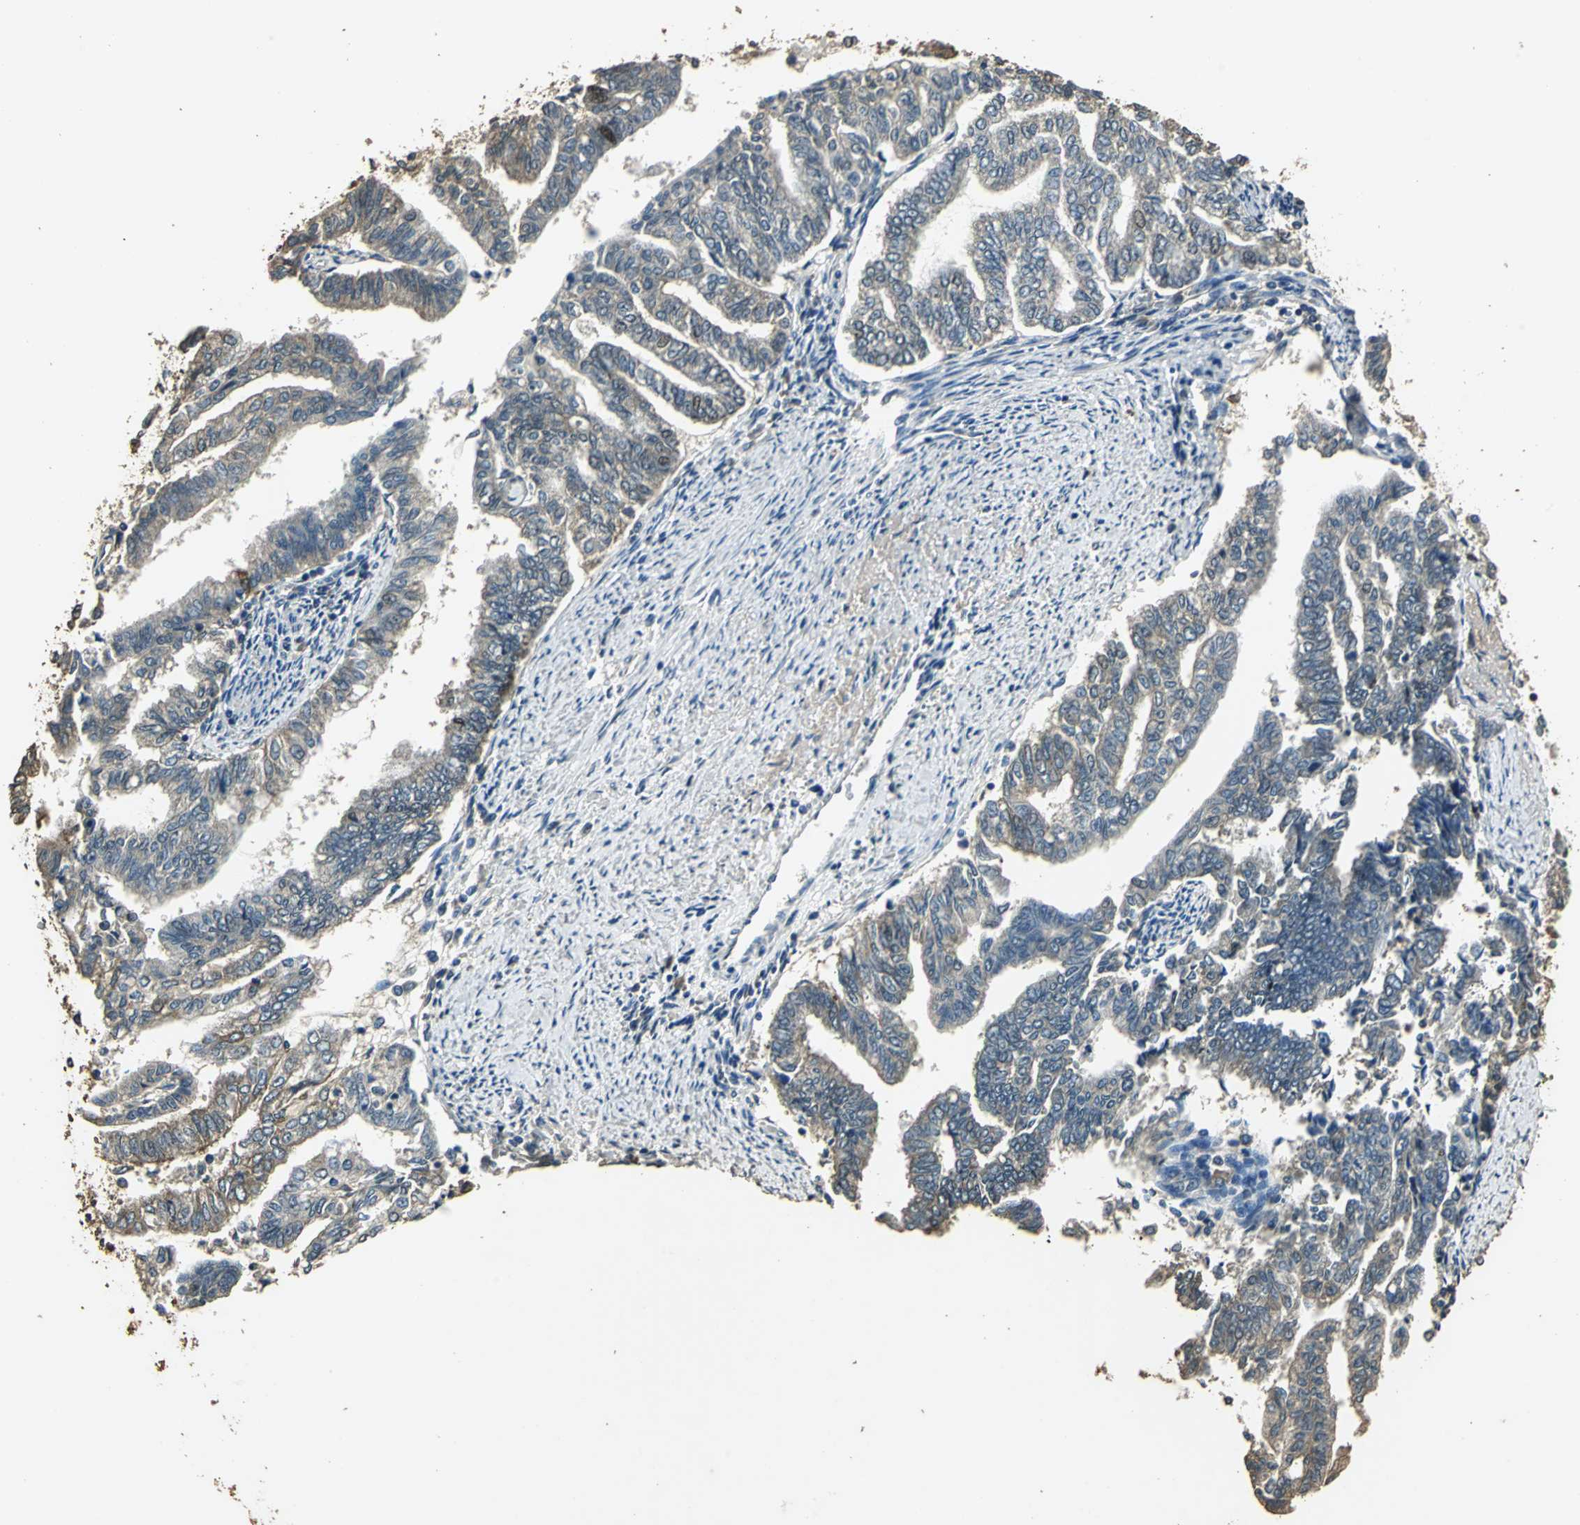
{"staining": {"intensity": "weak", "quantity": ">75%", "location": "cytoplasmic/membranous"}, "tissue": "endometrial cancer", "cell_type": "Tumor cells", "image_type": "cancer", "snomed": [{"axis": "morphology", "description": "Adenocarcinoma, NOS"}, {"axis": "topography", "description": "Endometrium"}], "caption": "Immunohistochemical staining of human endometrial cancer exhibits low levels of weak cytoplasmic/membranous positivity in approximately >75% of tumor cells. Using DAB (3,3'-diaminobenzidine) (brown) and hematoxylin (blue) stains, captured at high magnification using brightfield microscopy.", "gene": "TMPRSS4", "patient": {"sex": "female", "age": 79}}